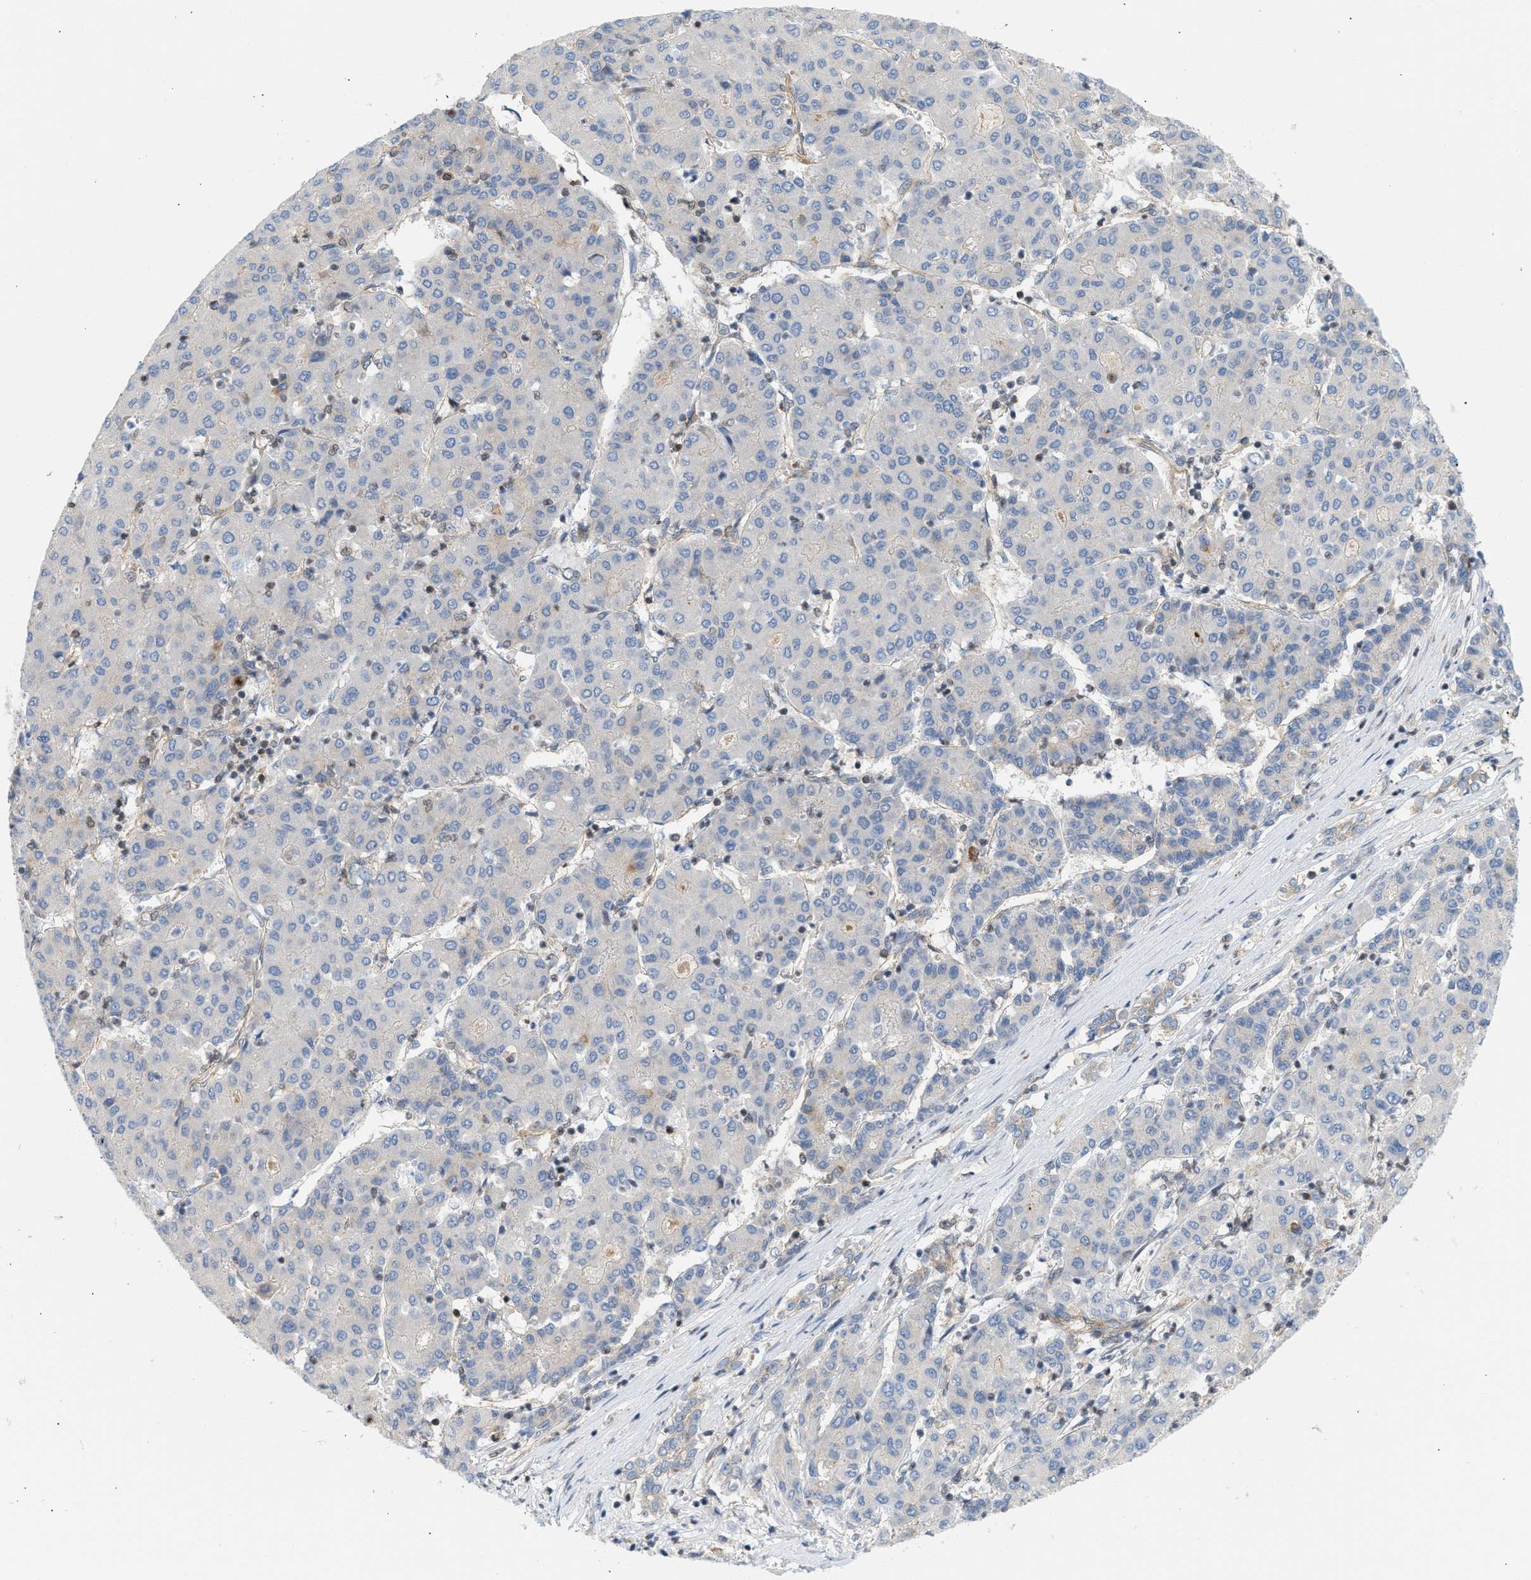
{"staining": {"intensity": "negative", "quantity": "none", "location": "none"}, "tissue": "liver cancer", "cell_type": "Tumor cells", "image_type": "cancer", "snomed": [{"axis": "morphology", "description": "Carcinoma, Hepatocellular, NOS"}, {"axis": "topography", "description": "Liver"}], "caption": "Immunohistochemistry (IHC) histopathology image of human liver hepatocellular carcinoma stained for a protein (brown), which displays no staining in tumor cells.", "gene": "STRN", "patient": {"sex": "male", "age": 65}}